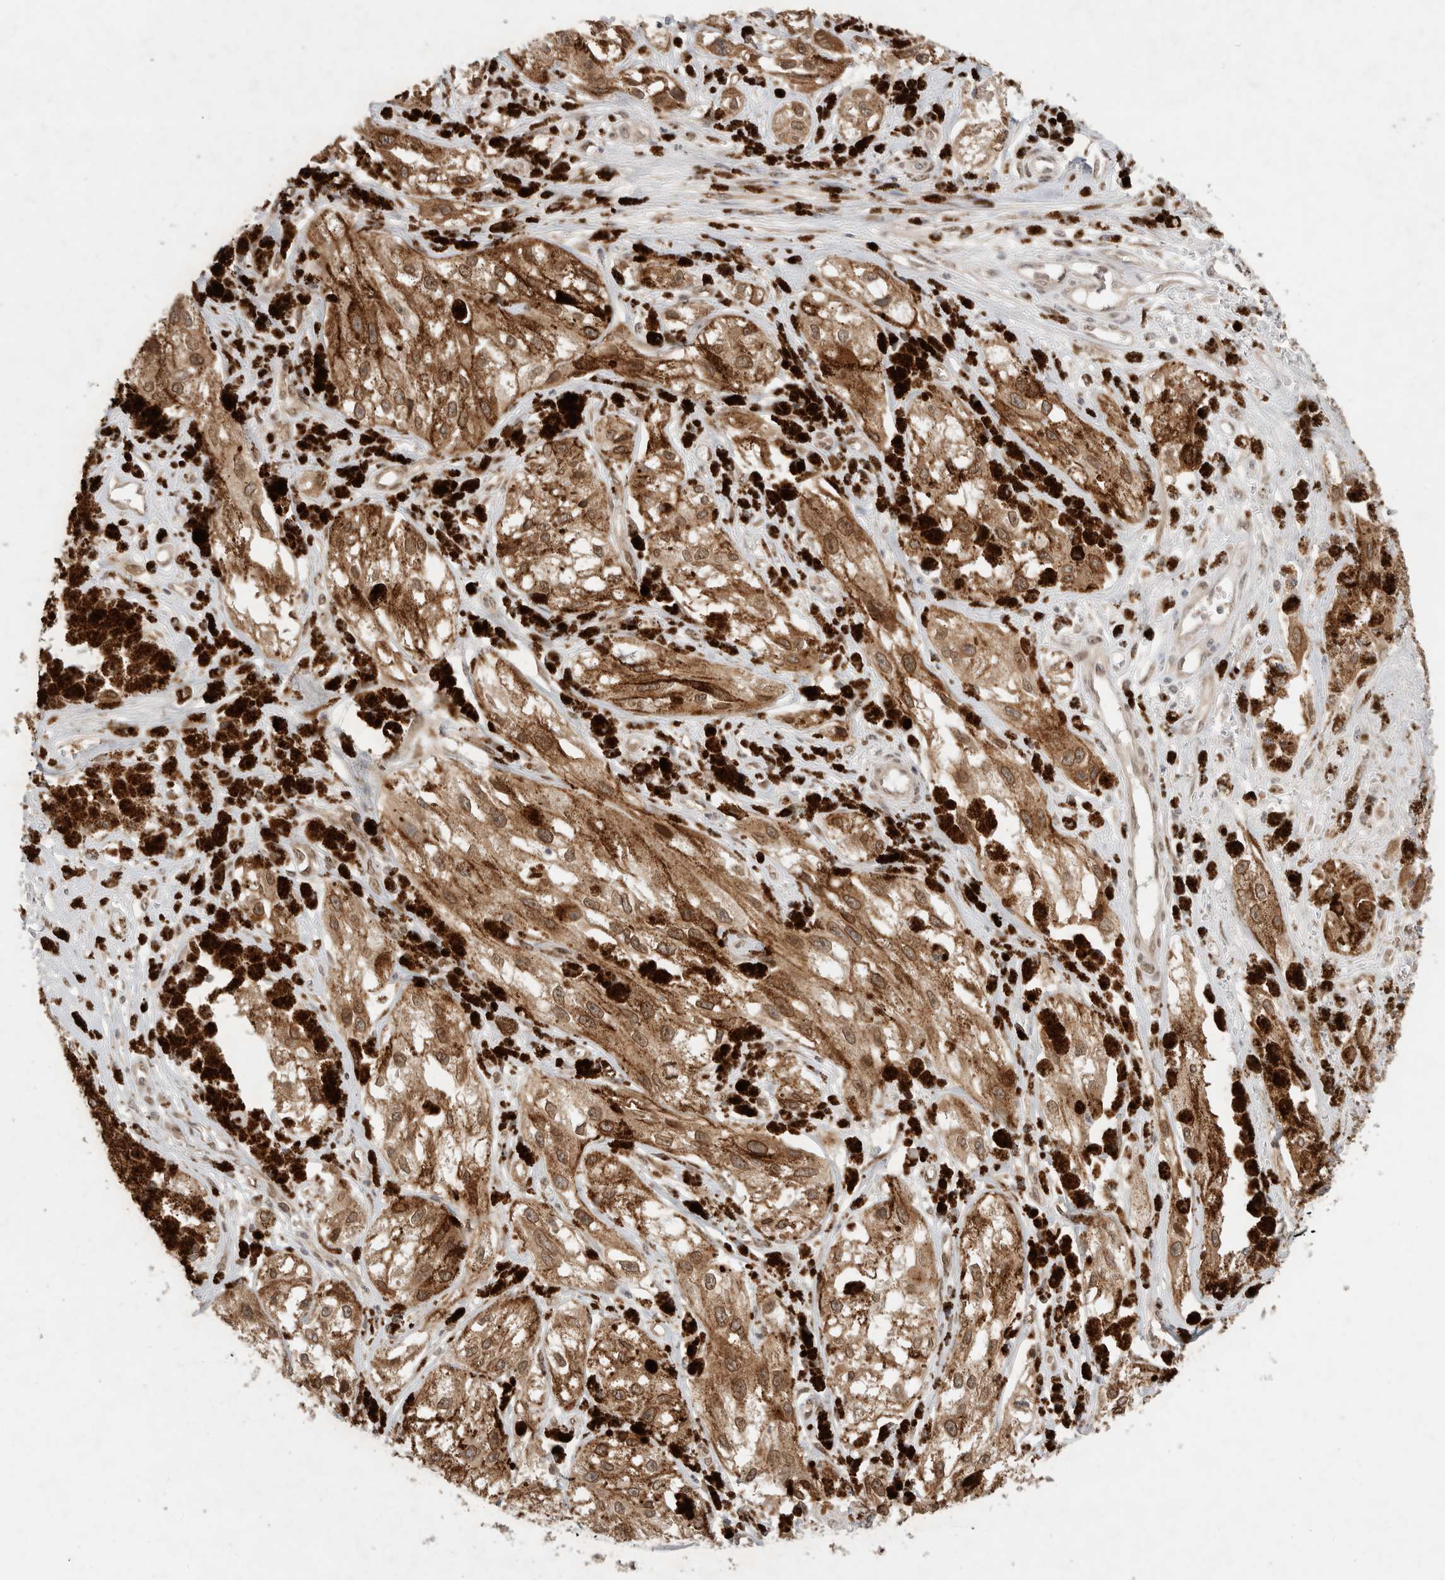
{"staining": {"intensity": "moderate", "quantity": ">75%", "location": "cytoplasmic/membranous,nuclear"}, "tissue": "melanoma", "cell_type": "Tumor cells", "image_type": "cancer", "snomed": [{"axis": "morphology", "description": "Malignant melanoma, NOS"}, {"axis": "topography", "description": "Skin"}], "caption": "Melanoma stained for a protein (brown) reveals moderate cytoplasmic/membranous and nuclear positive staining in about >75% of tumor cells.", "gene": "LEMD3", "patient": {"sex": "male", "age": 88}}